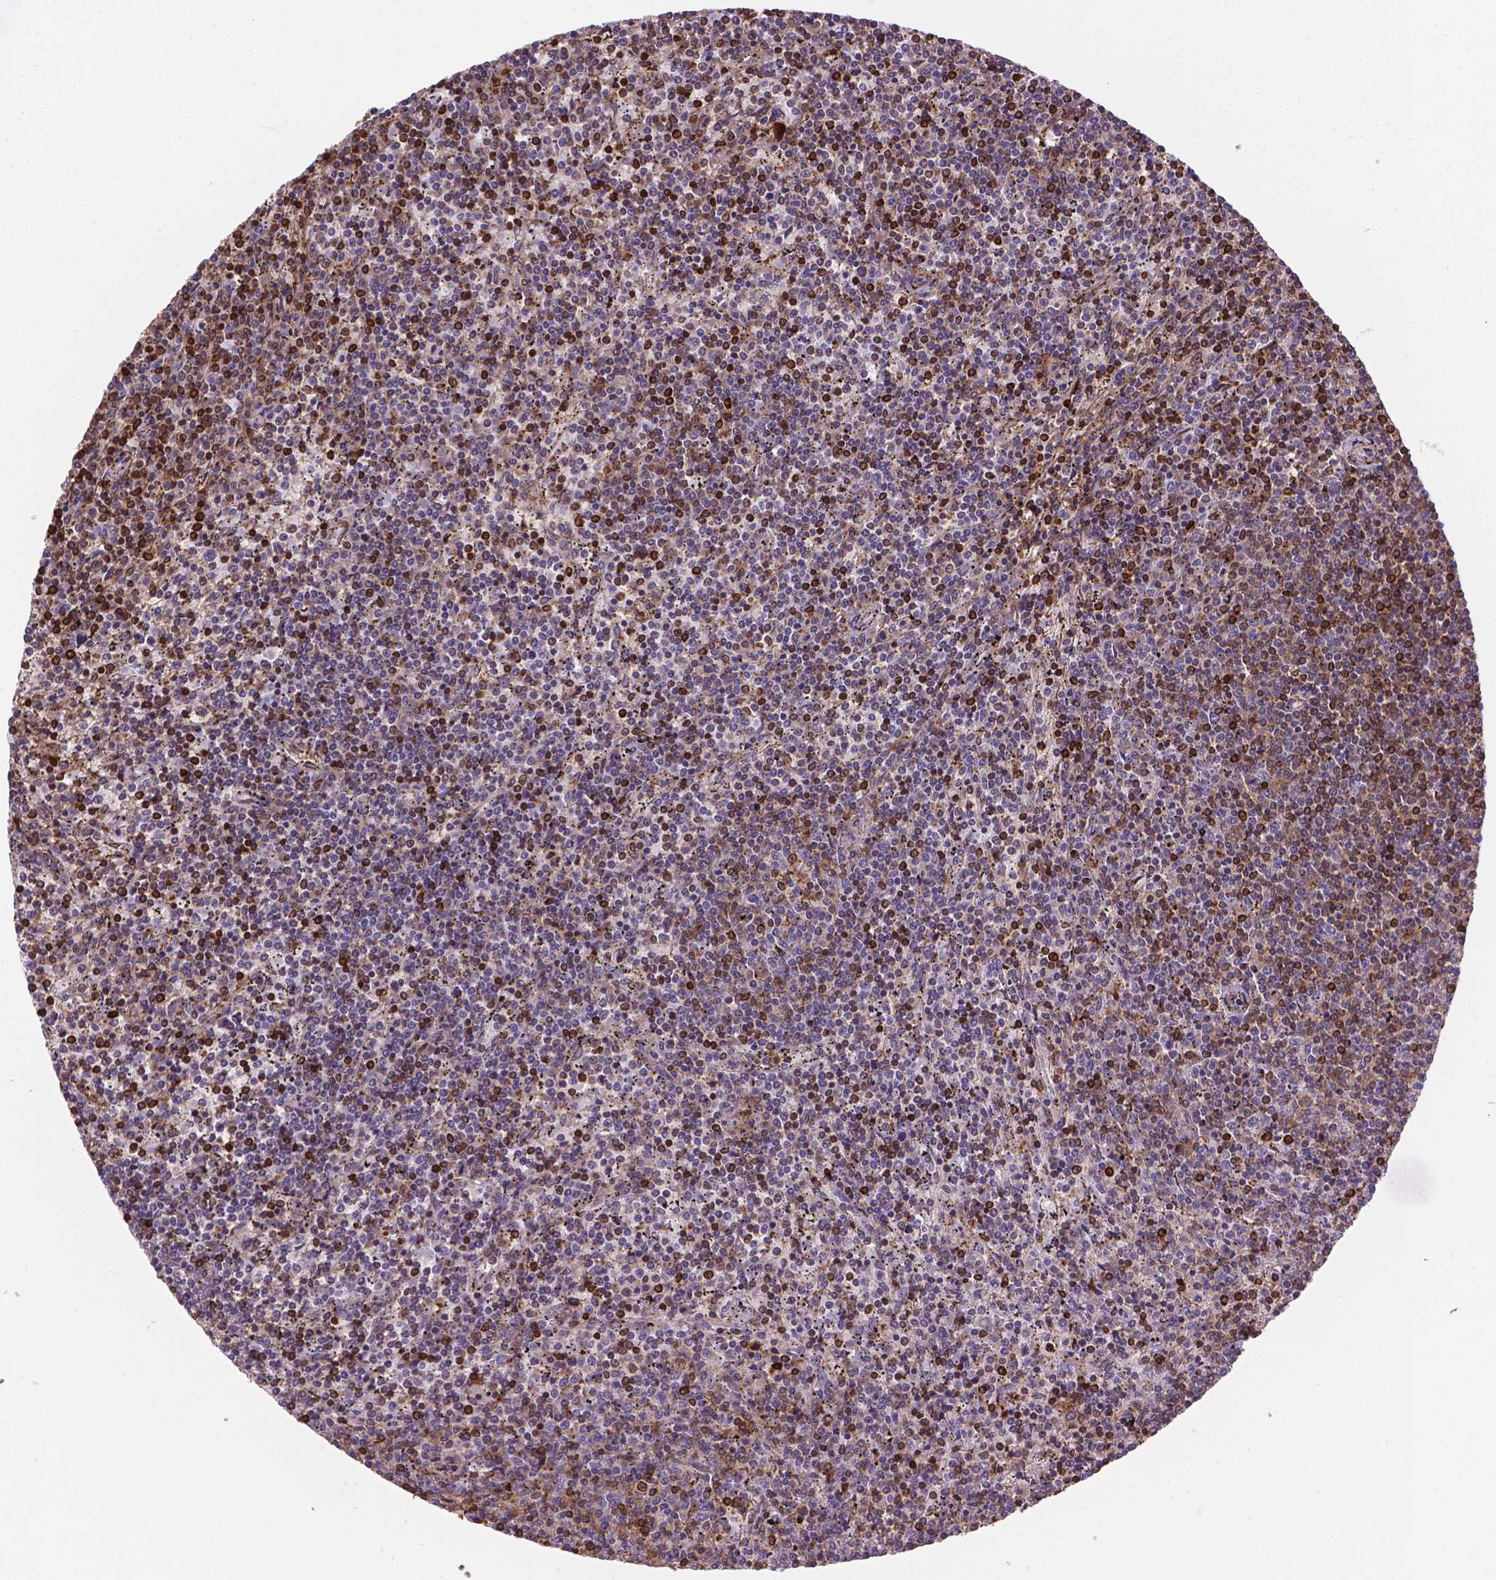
{"staining": {"intensity": "moderate", "quantity": ">75%", "location": "cytoplasmic/membranous"}, "tissue": "lymphoma", "cell_type": "Tumor cells", "image_type": "cancer", "snomed": [{"axis": "morphology", "description": "Malignant lymphoma, non-Hodgkin's type, Low grade"}, {"axis": "topography", "description": "Spleen"}], "caption": "Moderate cytoplasmic/membranous positivity is seen in about >75% of tumor cells in lymphoma.", "gene": "ACAD10", "patient": {"sex": "female", "age": 50}}